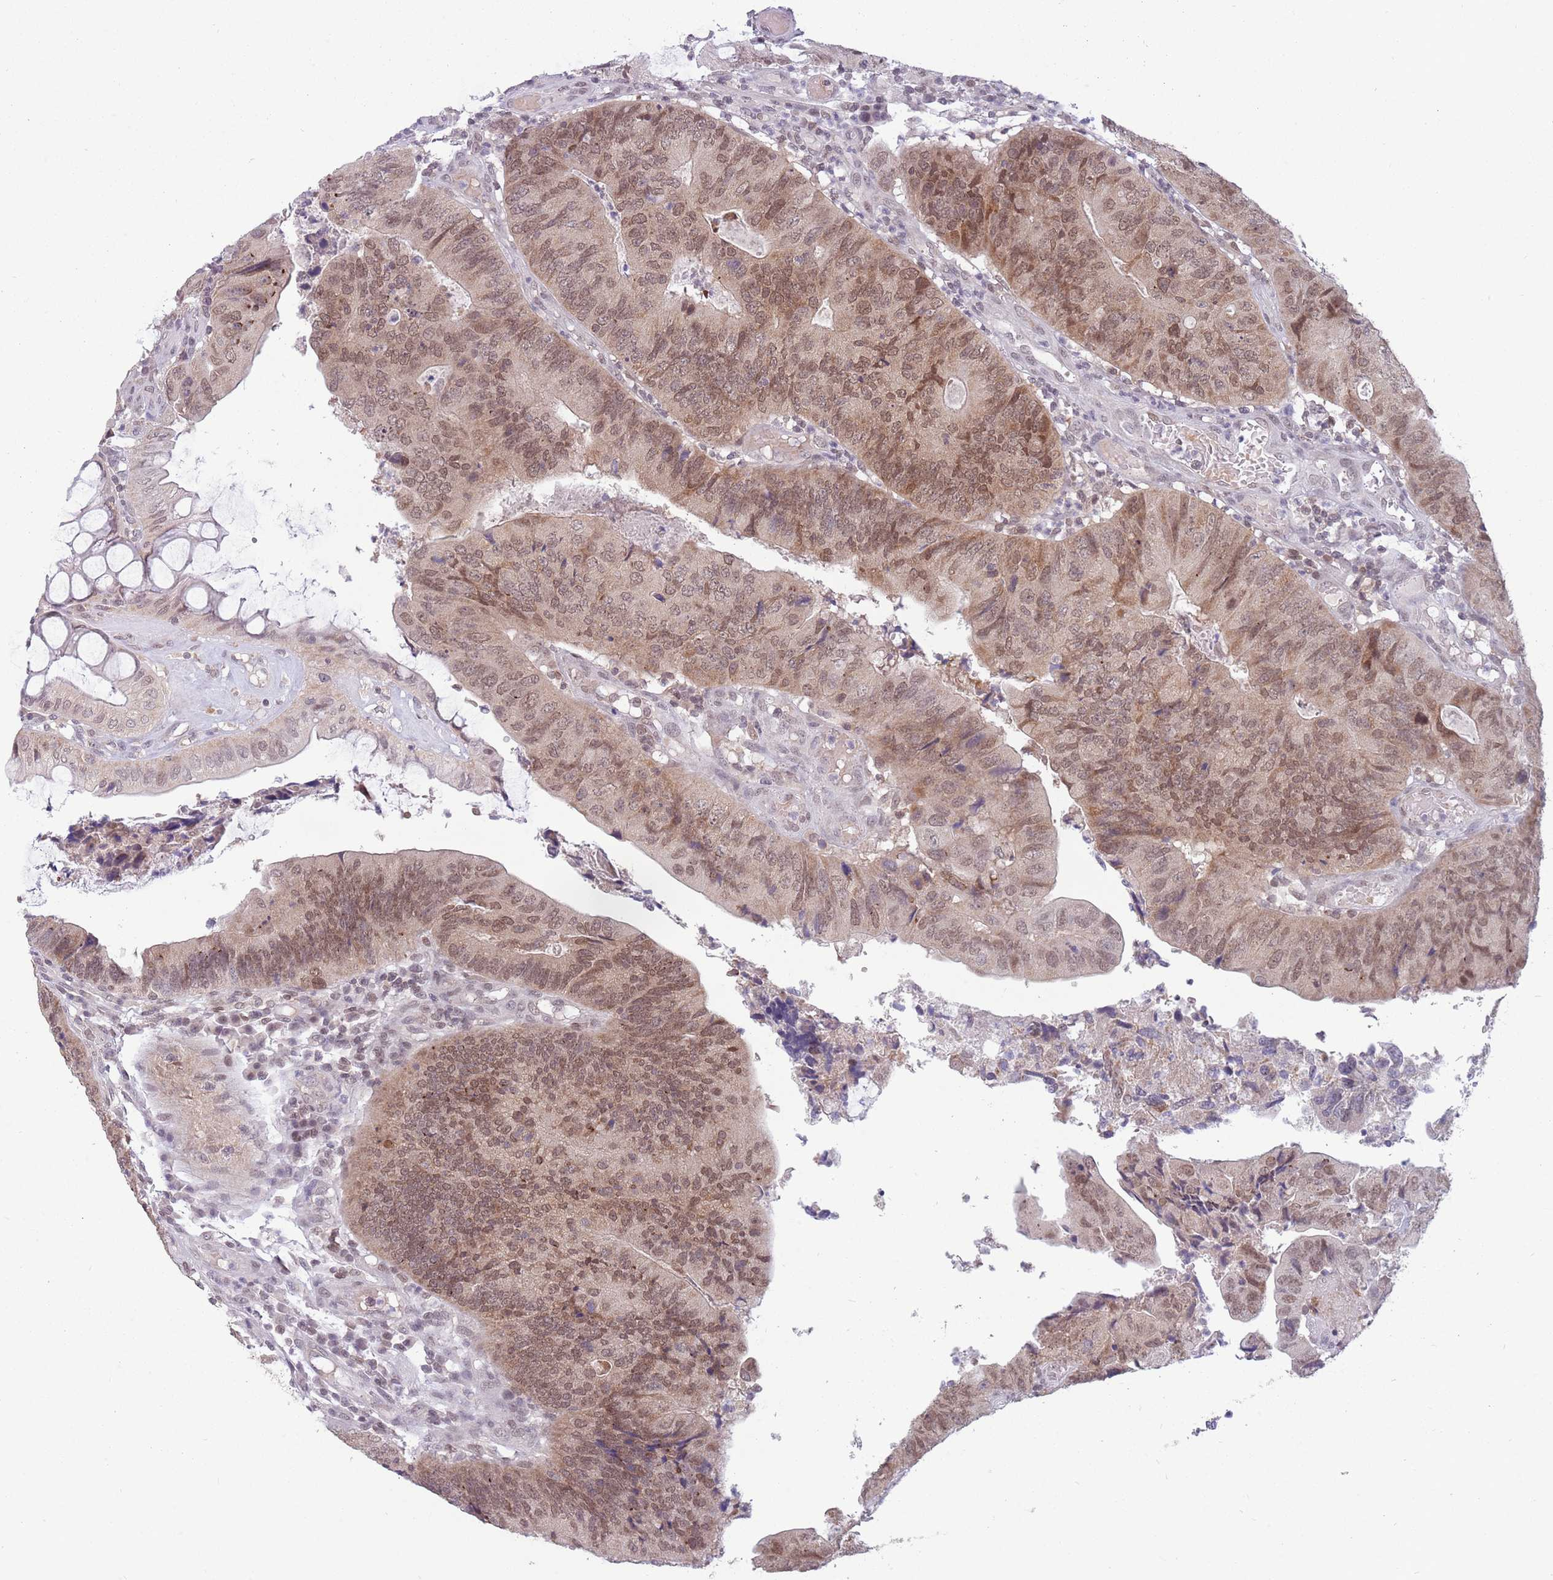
{"staining": {"intensity": "moderate", "quantity": ">75%", "location": "nuclear"}, "tissue": "colorectal cancer", "cell_type": "Tumor cells", "image_type": "cancer", "snomed": [{"axis": "morphology", "description": "Adenocarcinoma, NOS"}, {"axis": "topography", "description": "Colon"}], "caption": "Protein staining demonstrates moderate nuclear positivity in about >75% of tumor cells in colorectal cancer (adenocarcinoma). (IHC, brightfield microscopy, high magnification).", "gene": "ZNF574", "patient": {"sex": "female", "age": 67}}